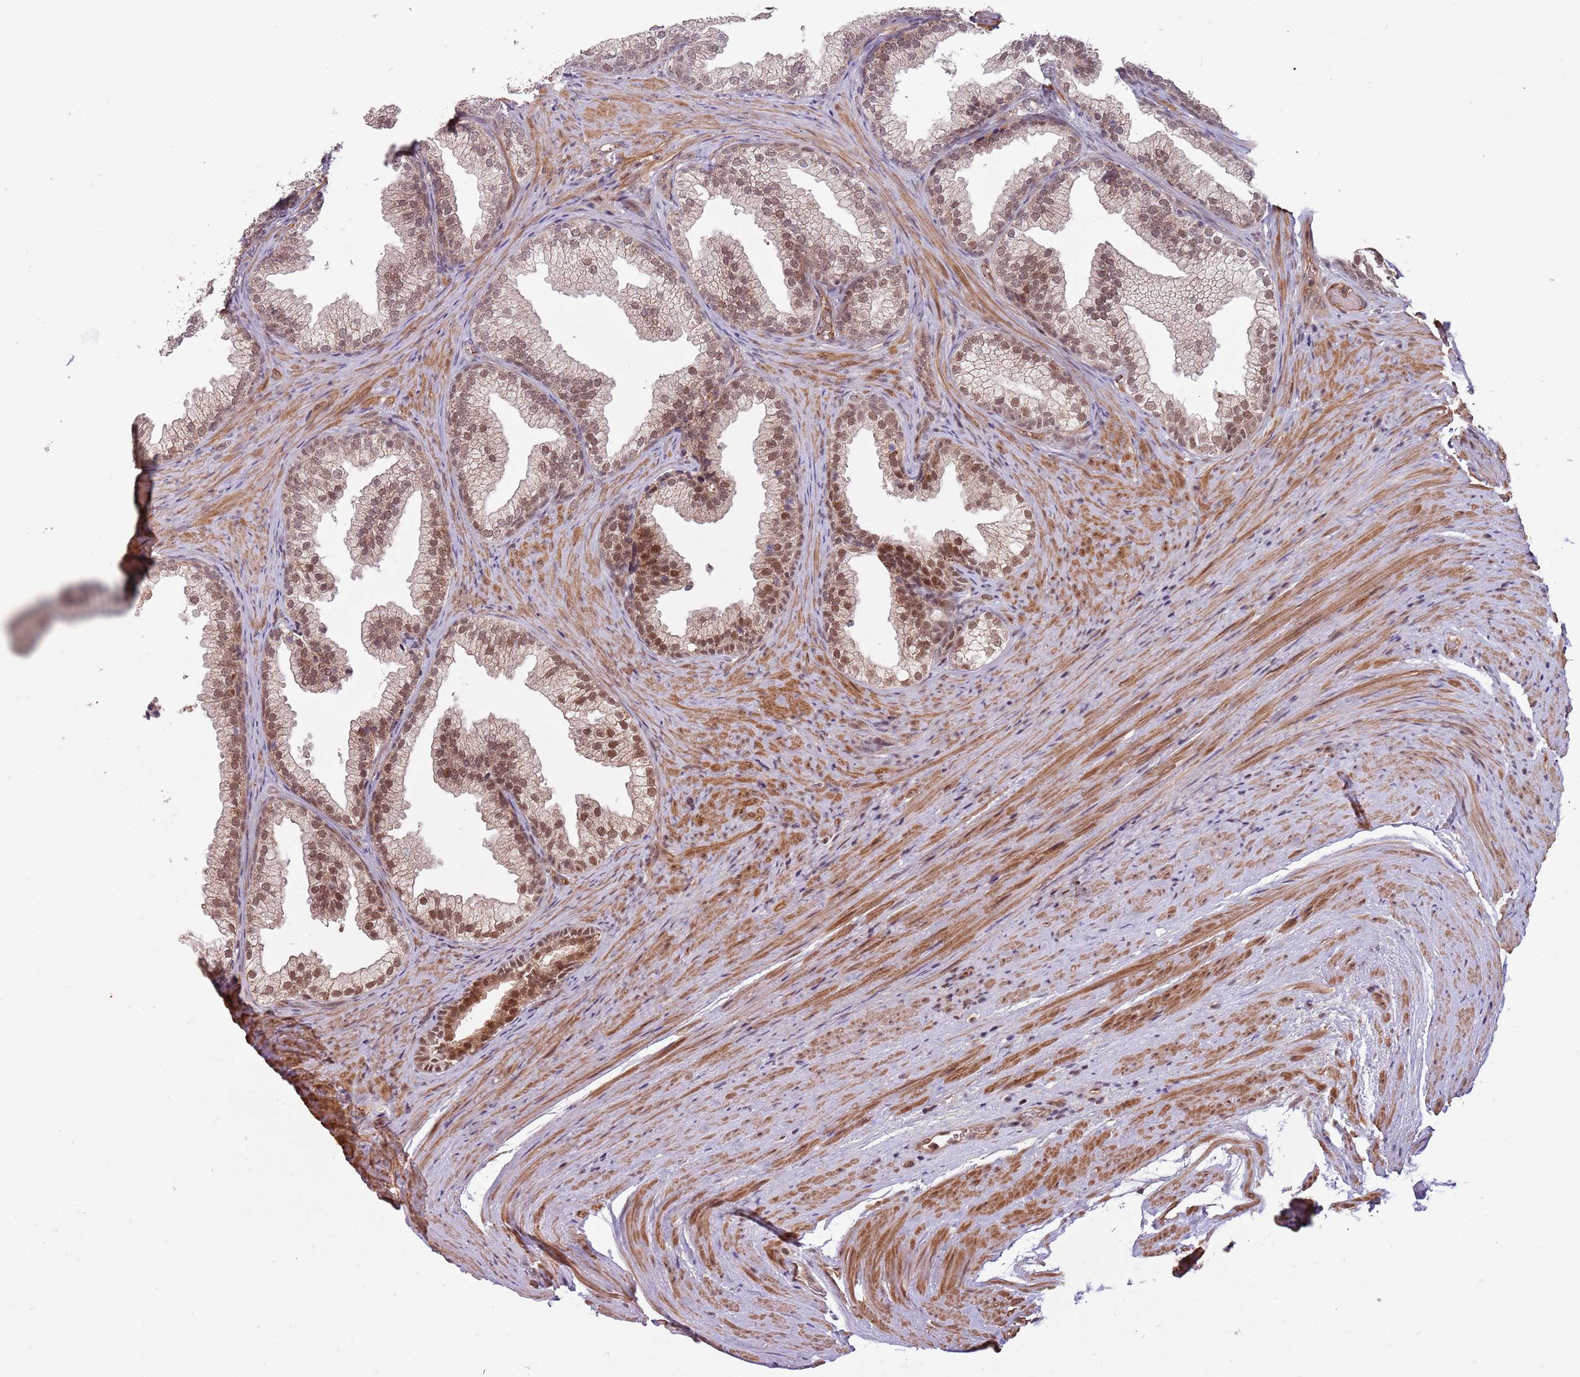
{"staining": {"intensity": "moderate", "quantity": ">75%", "location": "cytoplasmic/membranous,nuclear"}, "tissue": "prostate", "cell_type": "Glandular cells", "image_type": "normal", "snomed": [{"axis": "morphology", "description": "Normal tissue, NOS"}, {"axis": "topography", "description": "Prostate"}], "caption": "About >75% of glandular cells in normal prostate display moderate cytoplasmic/membranous,nuclear protein expression as visualized by brown immunohistochemical staining.", "gene": "SUDS3", "patient": {"sex": "male", "age": 76}}